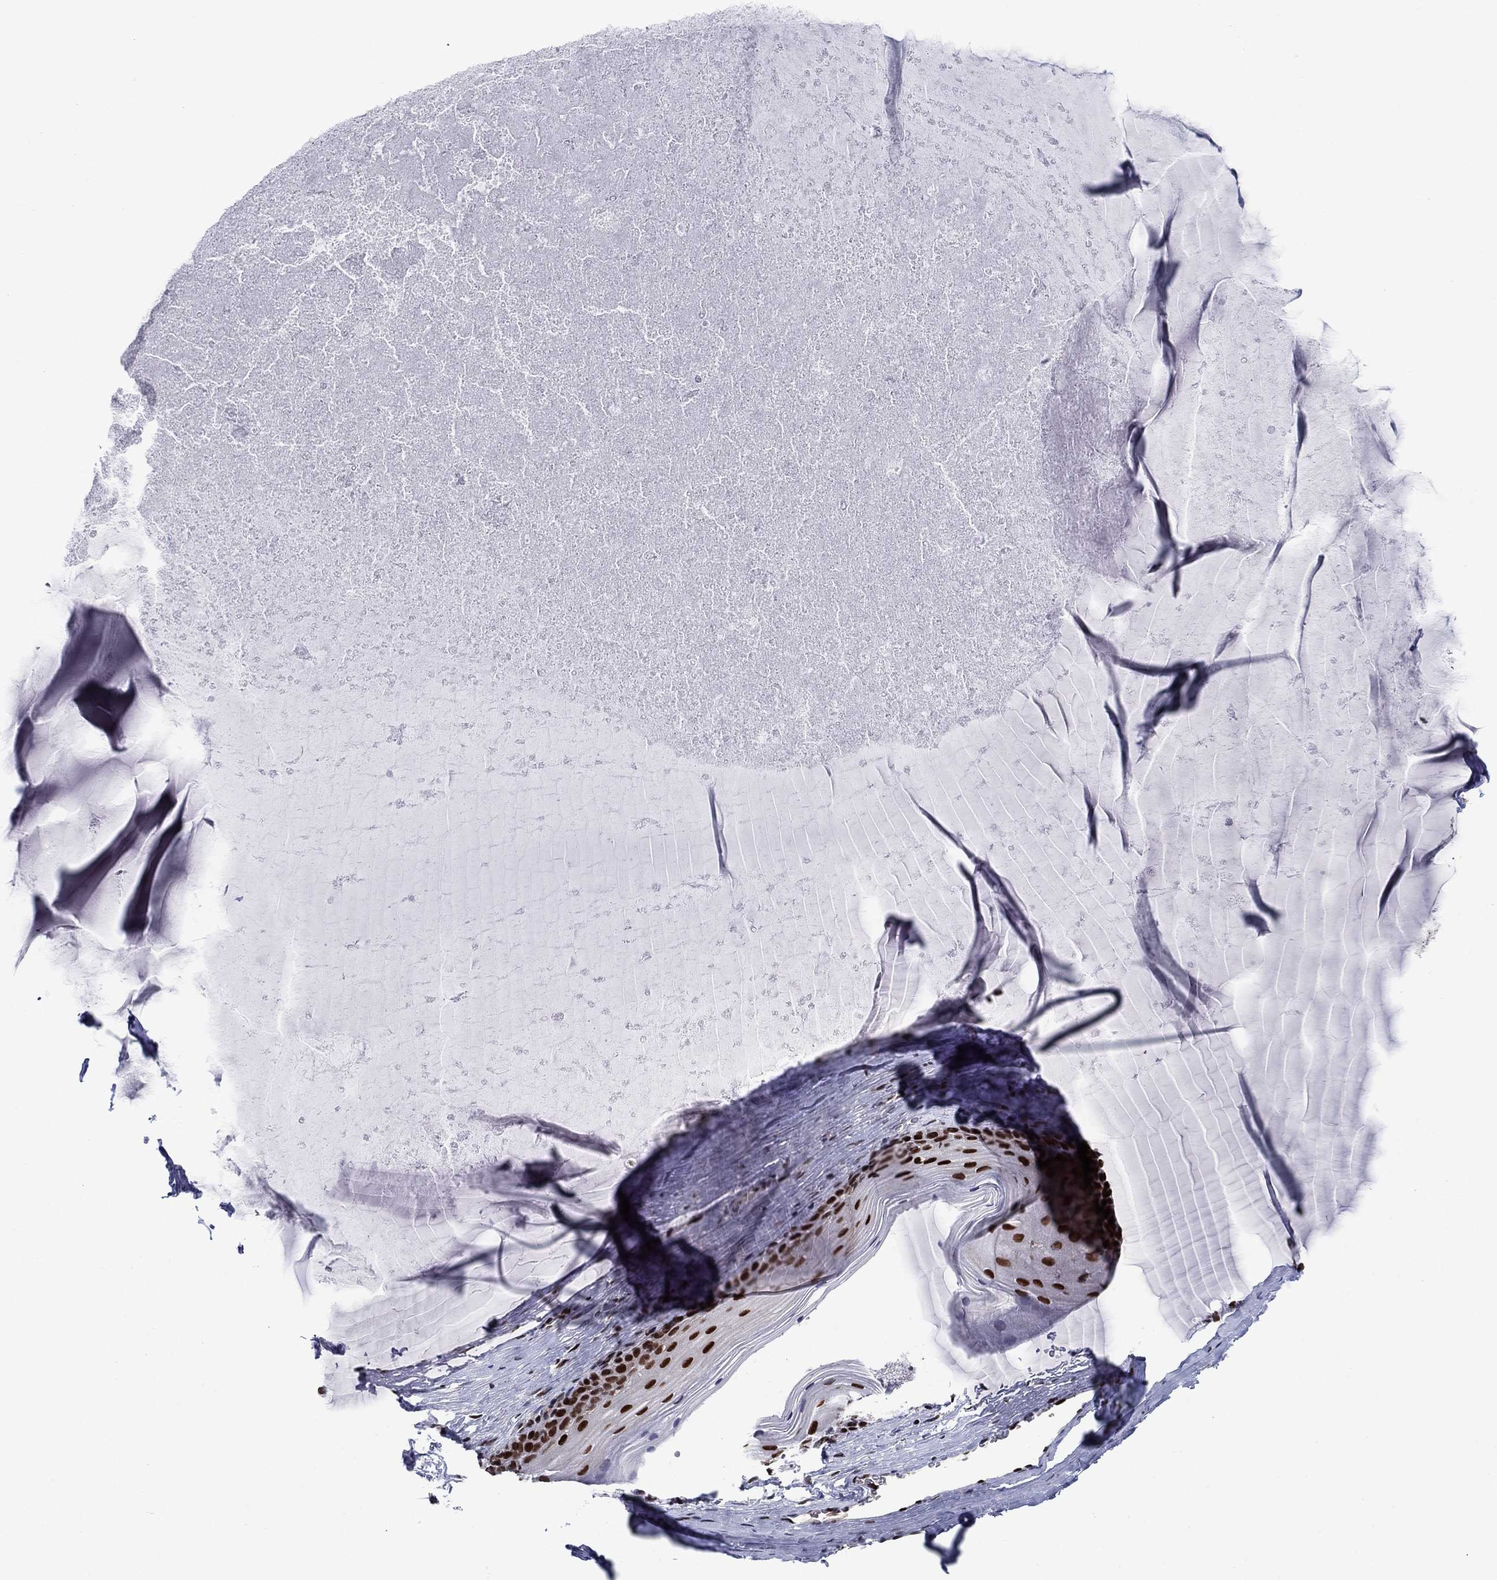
{"staining": {"intensity": "strong", "quantity": ">75%", "location": "nuclear"}, "tissue": "cervix", "cell_type": "Glandular cells", "image_type": "normal", "snomed": [{"axis": "morphology", "description": "Normal tissue, NOS"}, {"axis": "topography", "description": "Cervix"}], "caption": "IHC of unremarkable cervix displays high levels of strong nuclear expression in approximately >75% of glandular cells. (DAB IHC, brown staining for protein, blue staining for nuclei).", "gene": "RPRD1B", "patient": {"sex": "female", "age": 40}}